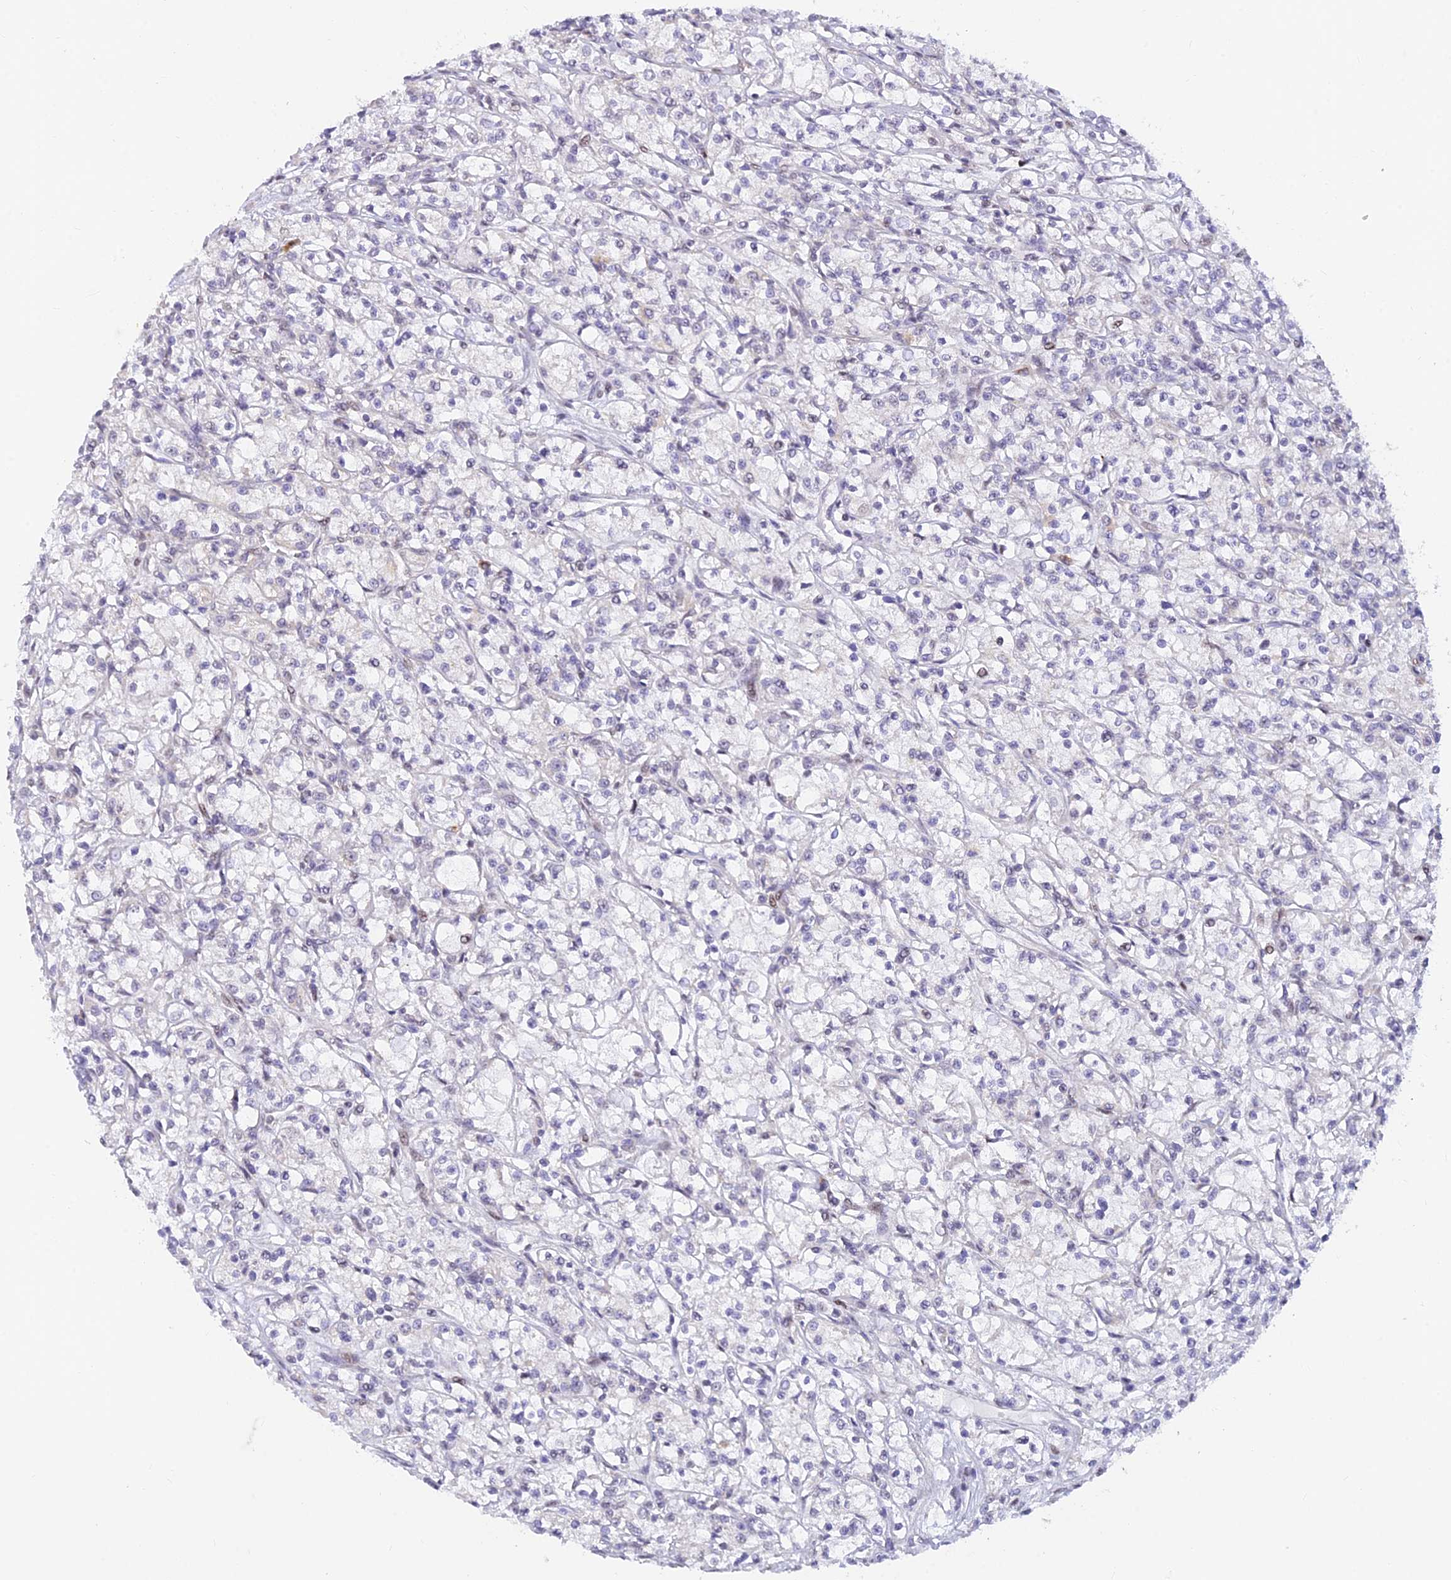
{"staining": {"intensity": "negative", "quantity": "none", "location": "none"}, "tissue": "renal cancer", "cell_type": "Tumor cells", "image_type": "cancer", "snomed": [{"axis": "morphology", "description": "Adenocarcinoma, NOS"}, {"axis": "topography", "description": "Kidney"}], "caption": "An immunohistochemistry histopathology image of adenocarcinoma (renal) is shown. There is no staining in tumor cells of adenocarcinoma (renal).", "gene": "INKA1", "patient": {"sex": "female", "age": 59}}